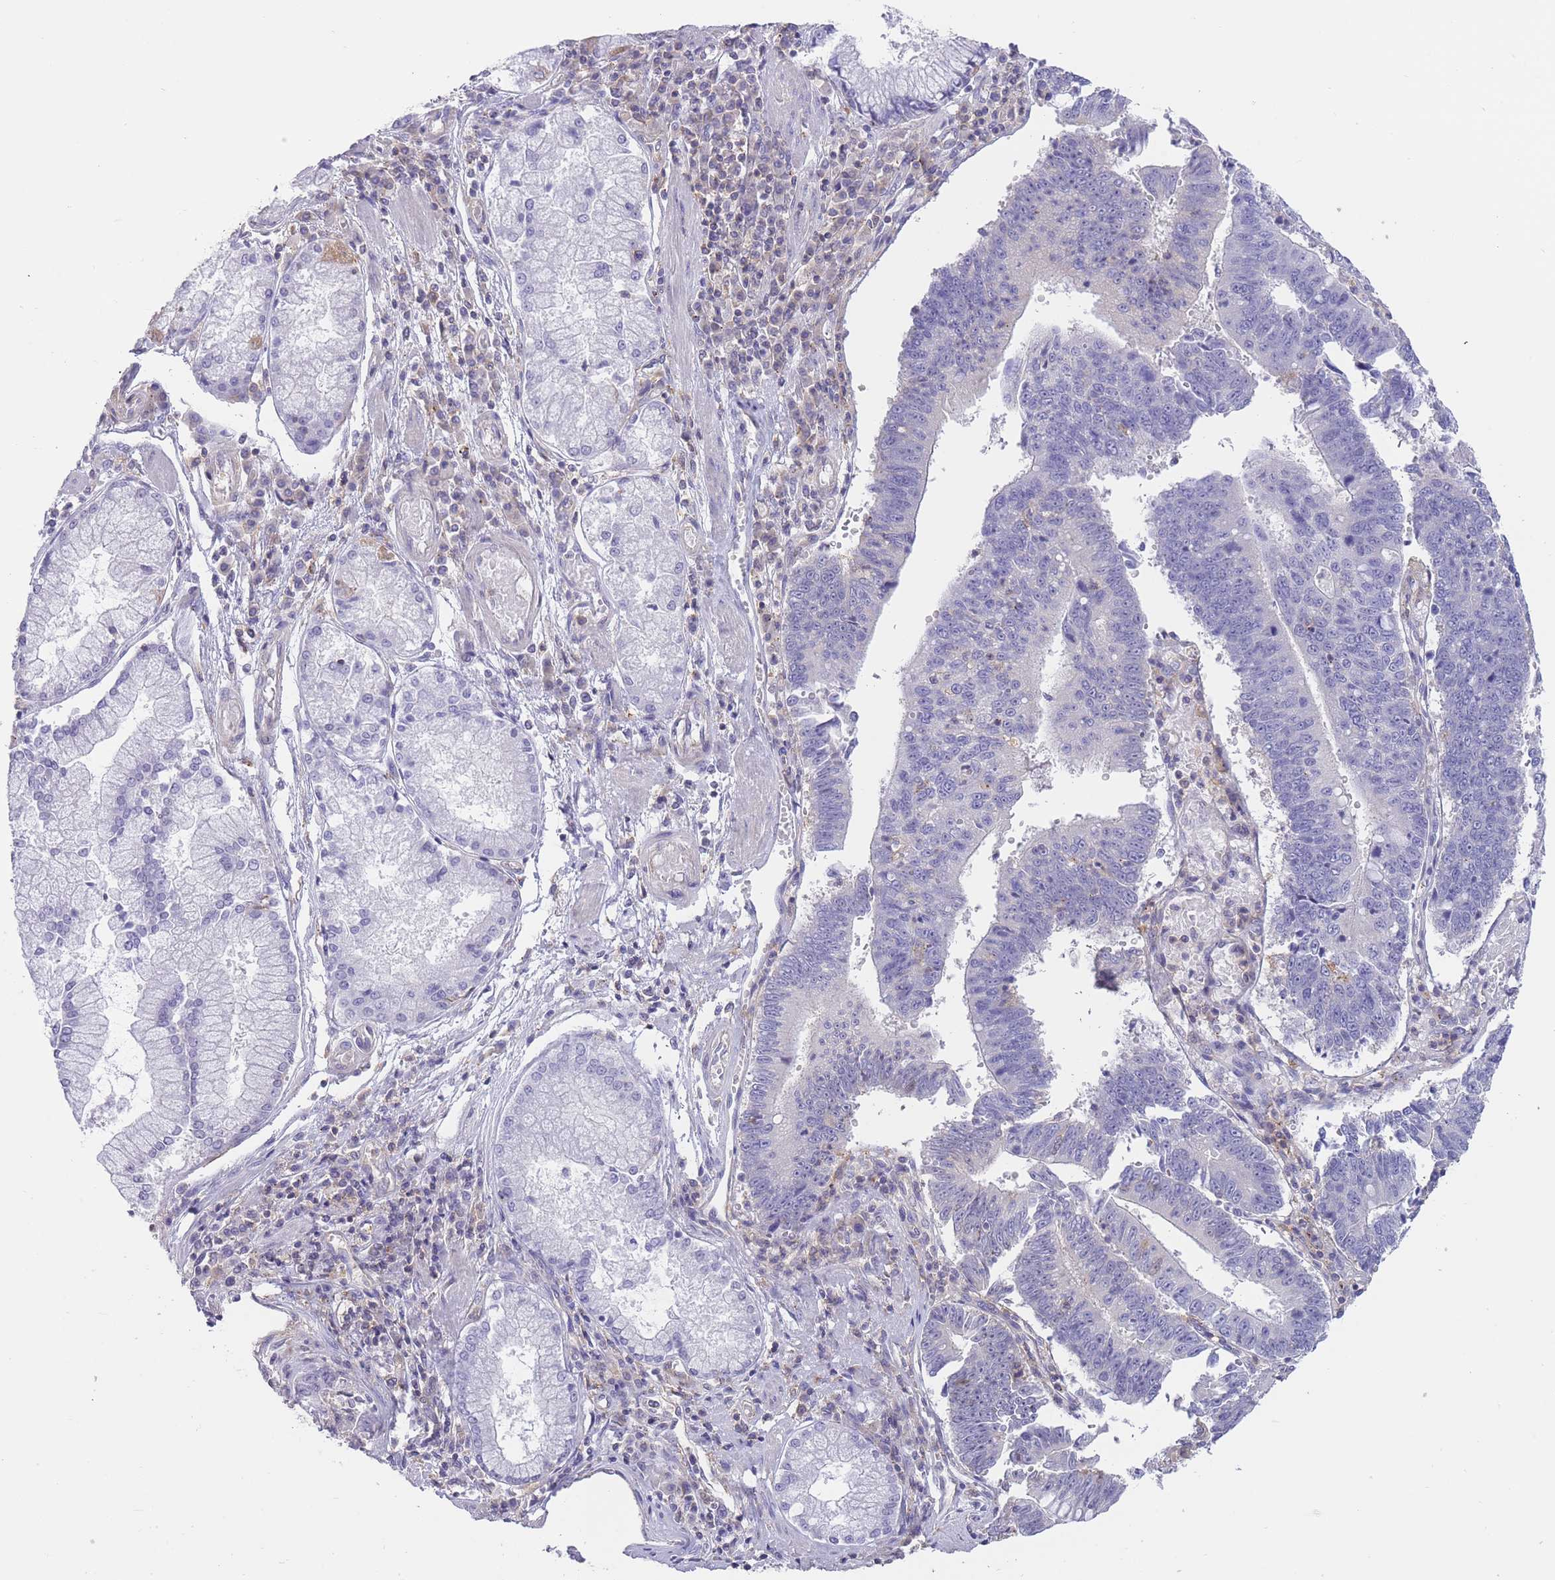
{"staining": {"intensity": "negative", "quantity": "none", "location": "none"}, "tissue": "stomach cancer", "cell_type": "Tumor cells", "image_type": "cancer", "snomed": [{"axis": "morphology", "description": "Adenocarcinoma, NOS"}, {"axis": "topography", "description": "Stomach"}], "caption": "This micrograph is of adenocarcinoma (stomach) stained with immunohistochemistry (IHC) to label a protein in brown with the nuclei are counter-stained blue. There is no expression in tumor cells.", "gene": "PRKAR1A", "patient": {"sex": "male", "age": 59}}